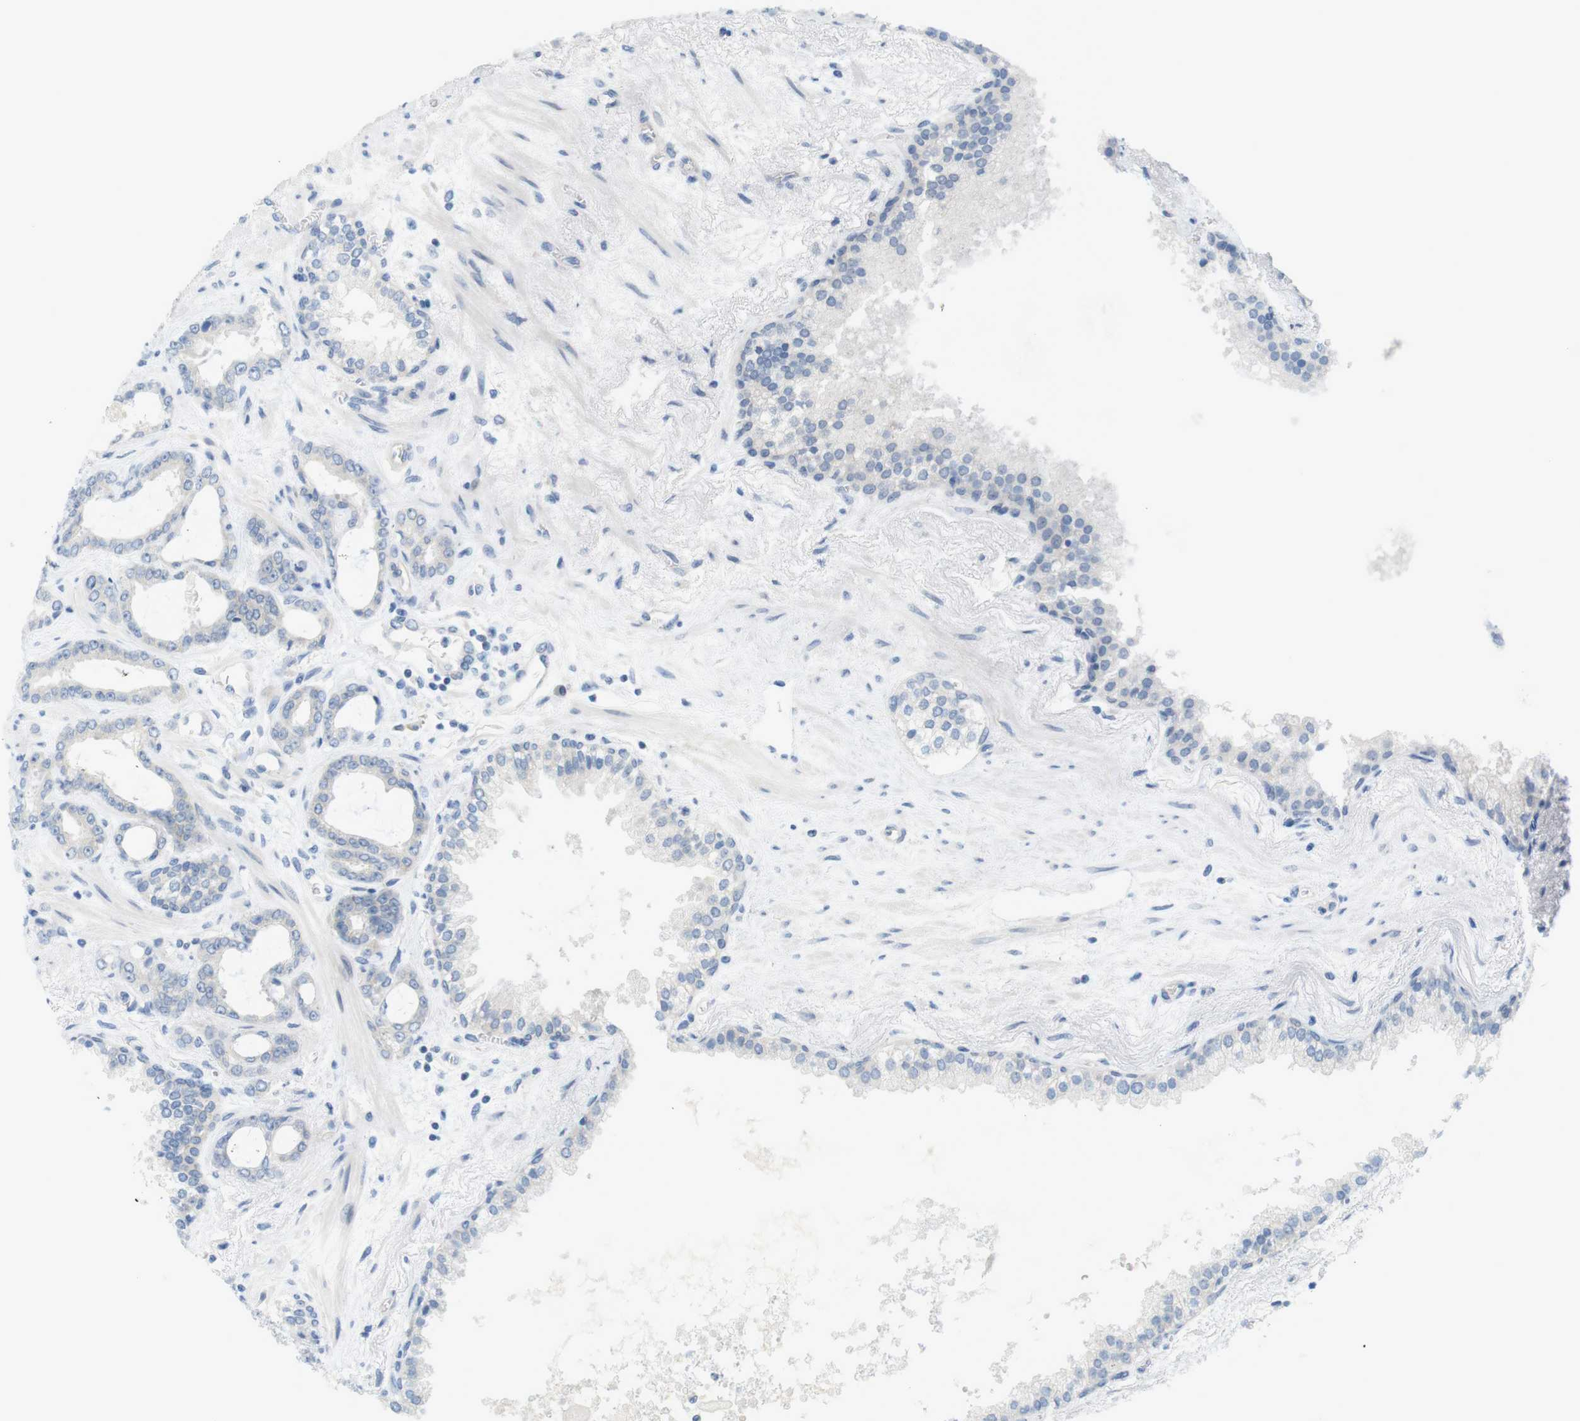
{"staining": {"intensity": "weak", "quantity": "<25%", "location": "cytoplasmic/membranous"}, "tissue": "prostate cancer", "cell_type": "Tumor cells", "image_type": "cancer", "snomed": [{"axis": "morphology", "description": "Adenocarcinoma, Low grade"}, {"axis": "topography", "description": "Prostate"}], "caption": "Immunohistochemistry of prostate cancer (adenocarcinoma (low-grade)) exhibits no expression in tumor cells.", "gene": "GJC3", "patient": {"sex": "male", "age": 60}}